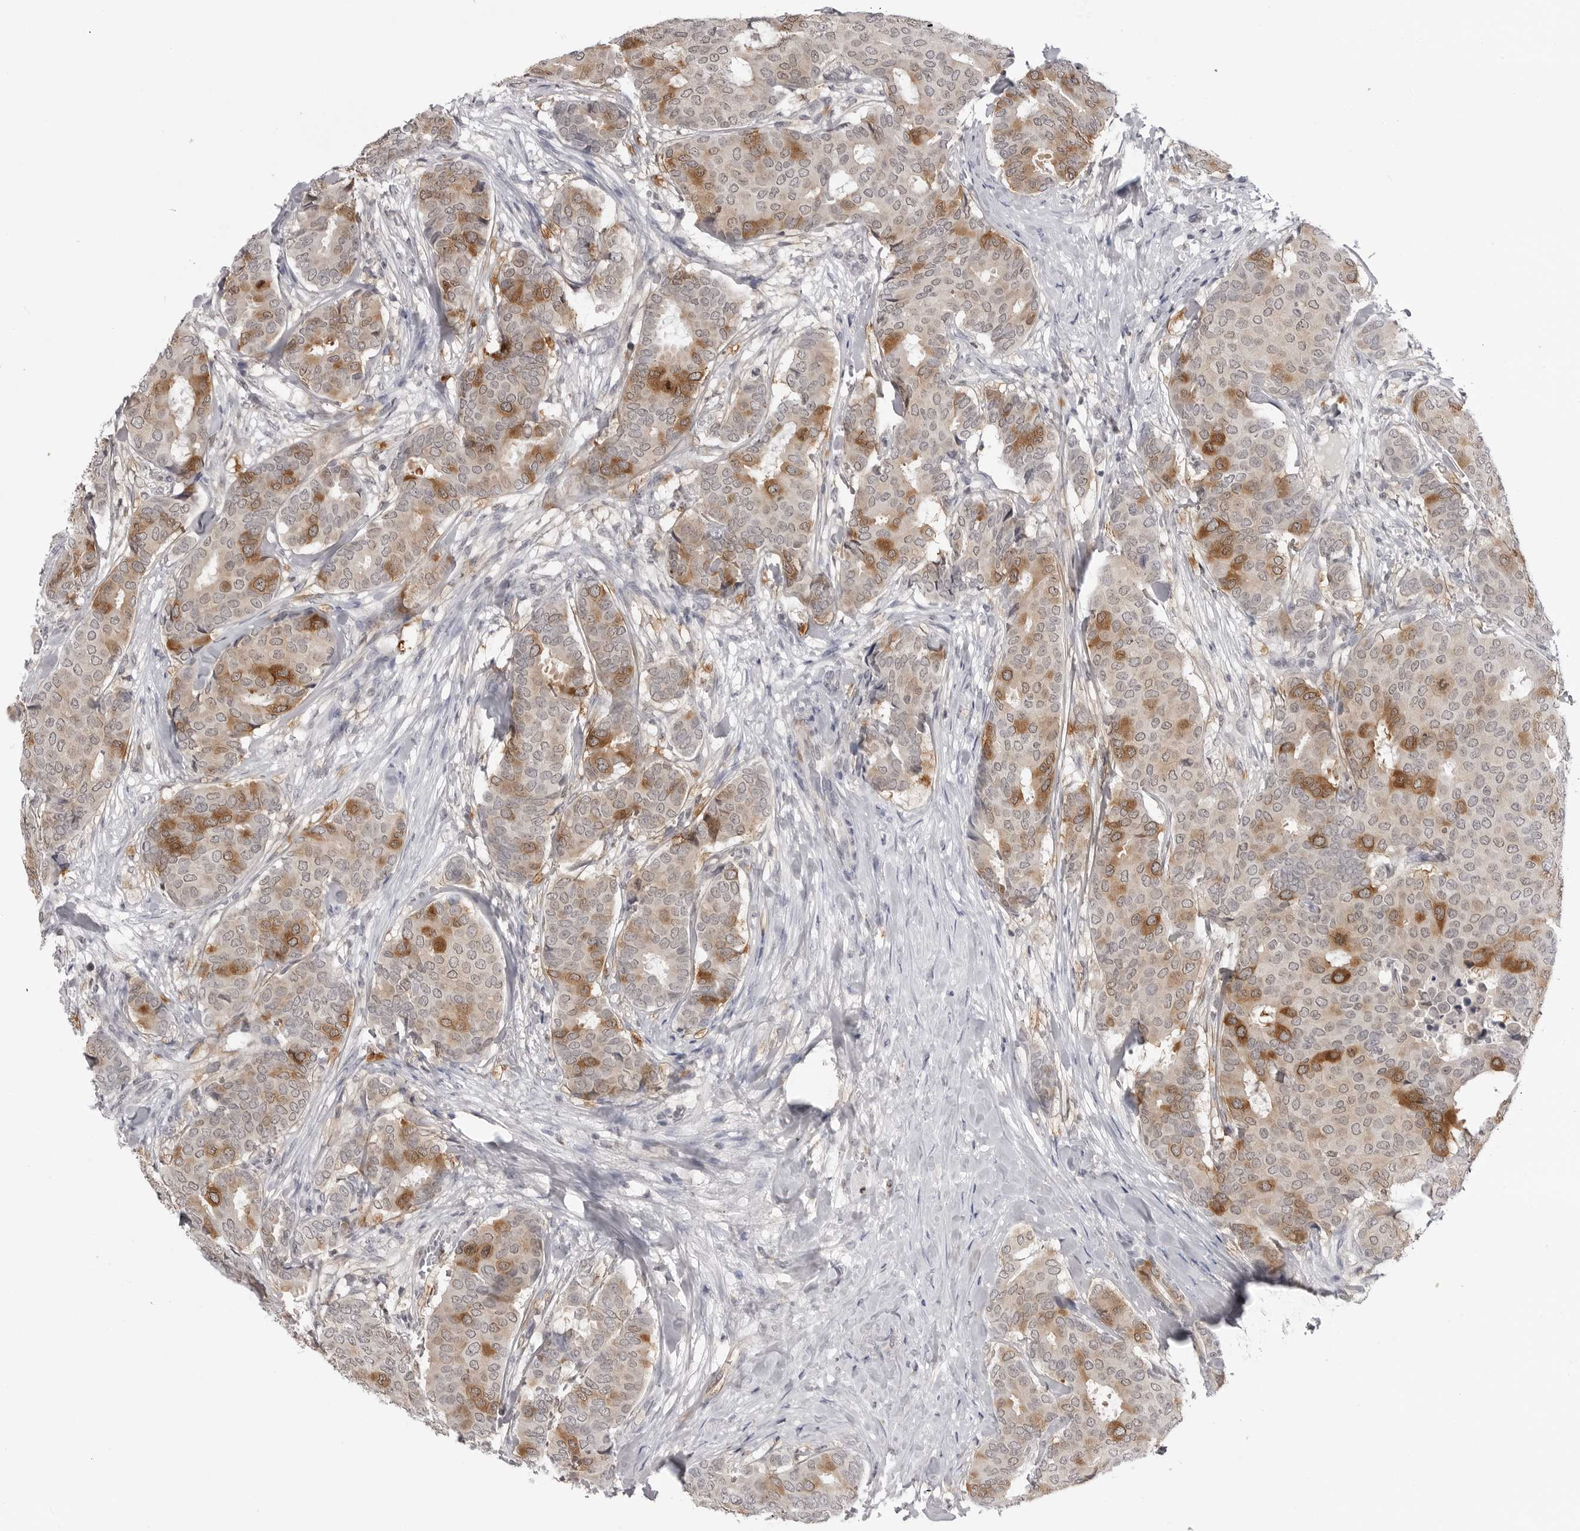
{"staining": {"intensity": "moderate", "quantity": "25%-75%", "location": "cytoplasmic/membranous"}, "tissue": "breast cancer", "cell_type": "Tumor cells", "image_type": "cancer", "snomed": [{"axis": "morphology", "description": "Duct carcinoma"}, {"axis": "topography", "description": "Breast"}], "caption": "Immunohistochemistry (IHC) image of human breast infiltrating ductal carcinoma stained for a protein (brown), which shows medium levels of moderate cytoplasmic/membranous expression in about 25%-75% of tumor cells.", "gene": "RRM1", "patient": {"sex": "female", "age": 75}}